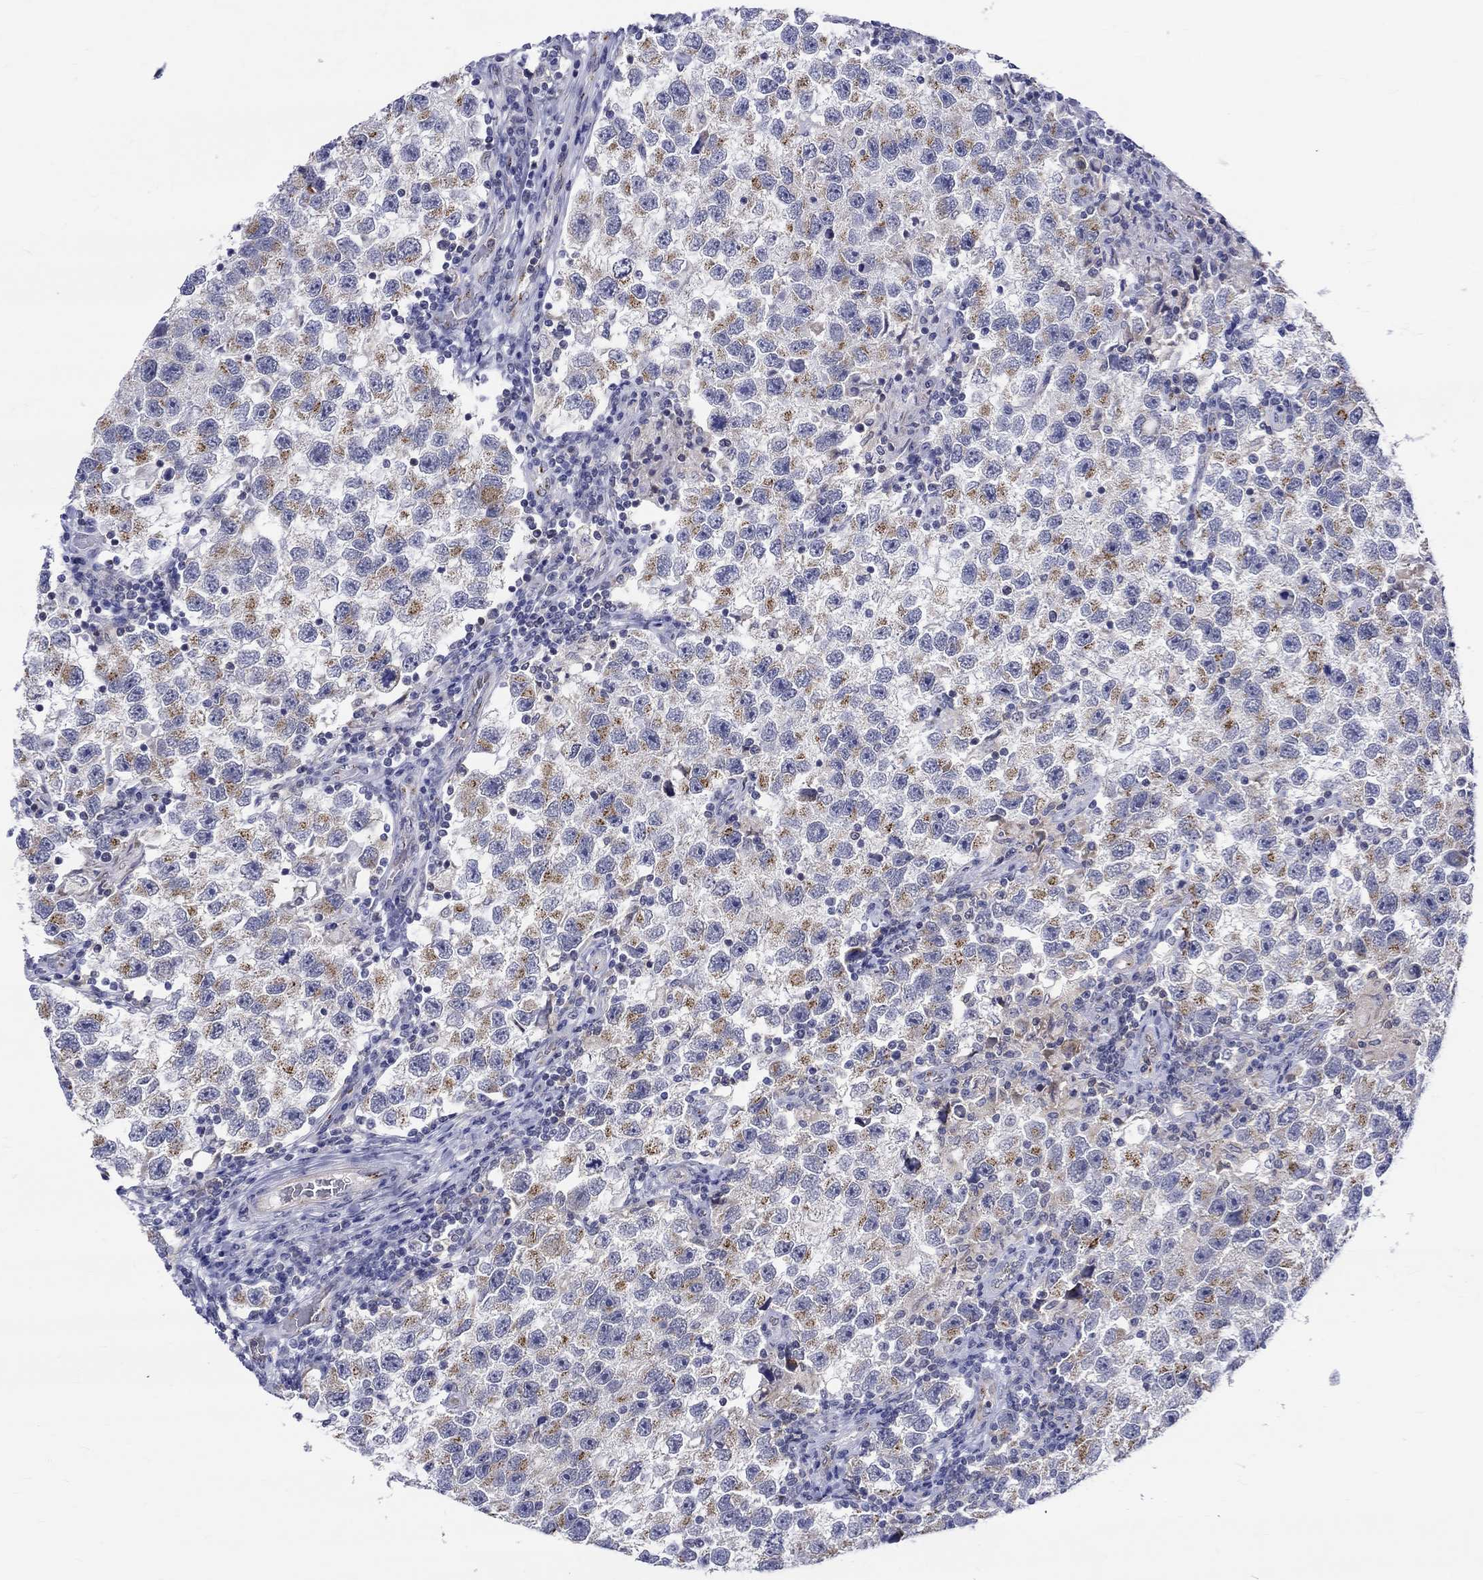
{"staining": {"intensity": "moderate", "quantity": "25%-75%", "location": "cytoplasmic/membranous"}, "tissue": "testis cancer", "cell_type": "Tumor cells", "image_type": "cancer", "snomed": [{"axis": "morphology", "description": "Seminoma, NOS"}, {"axis": "topography", "description": "Testis"}], "caption": "IHC photomicrograph of human seminoma (testis) stained for a protein (brown), which exhibits medium levels of moderate cytoplasmic/membranous staining in approximately 25%-75% of tumor cells.", "gene": "ST6GALNAC1", "patient": {"sex": "male", "age": 26}}